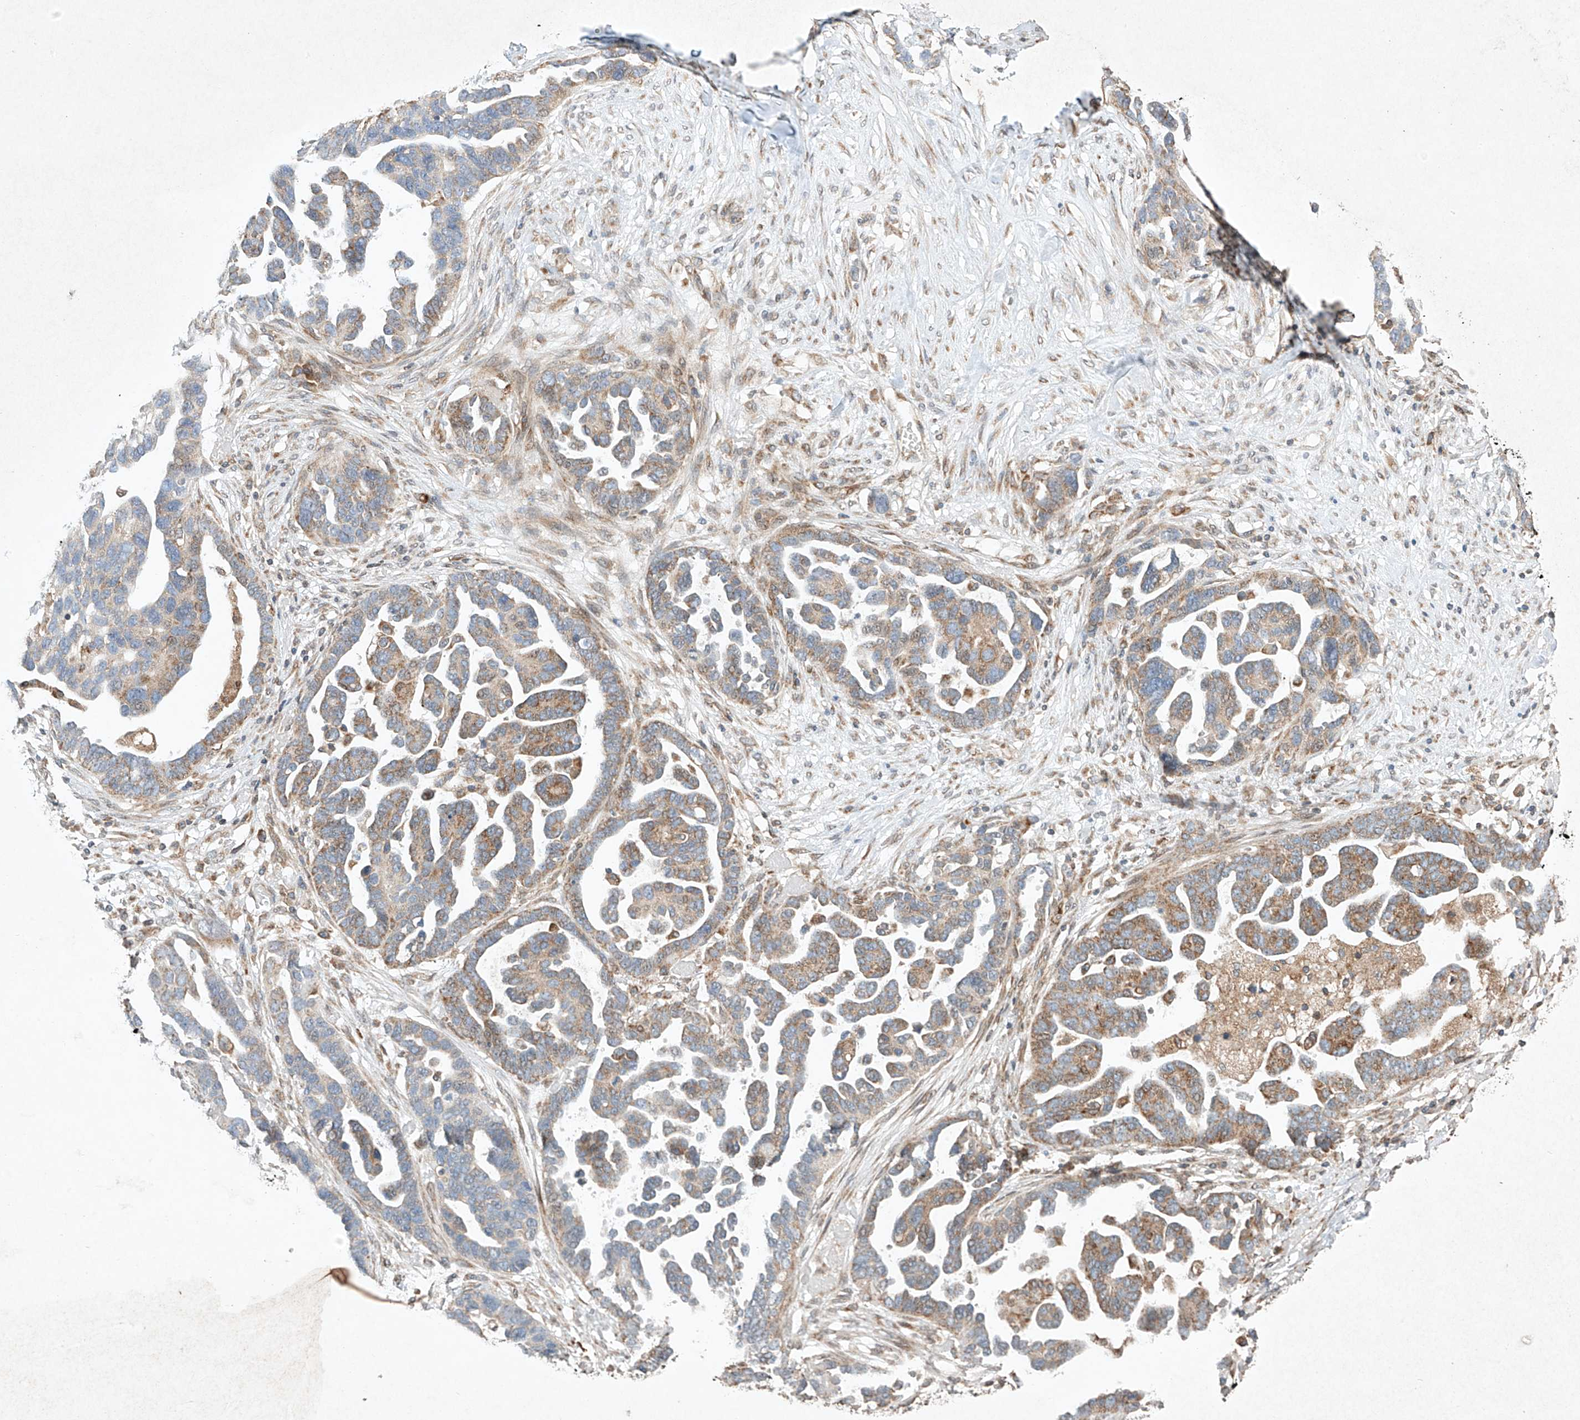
{"staining": {"intensity": "moderate", "quantity": "25%-75%", "location": "cytoplasmic/membranous"}, "tissue": "ovarian cancer", "cell_type": "Tumor cells", "image_type": "cancer", "snomed": [{"axis": "morphology", "description": "Cystadenocarcinoma, serous, NOS"}, {"axis": "topography", "description": "Ovary"}], "caption": "Human ovarian cancer (serous cystadenocarcinoma) stained for a protein (brown) shows moderate cytoplasmic/membranous positive staining in approximately 25%-75% of tumor cells.", "gene": "SEMA3B", "patient": {"sex": "female", "age": 54}}